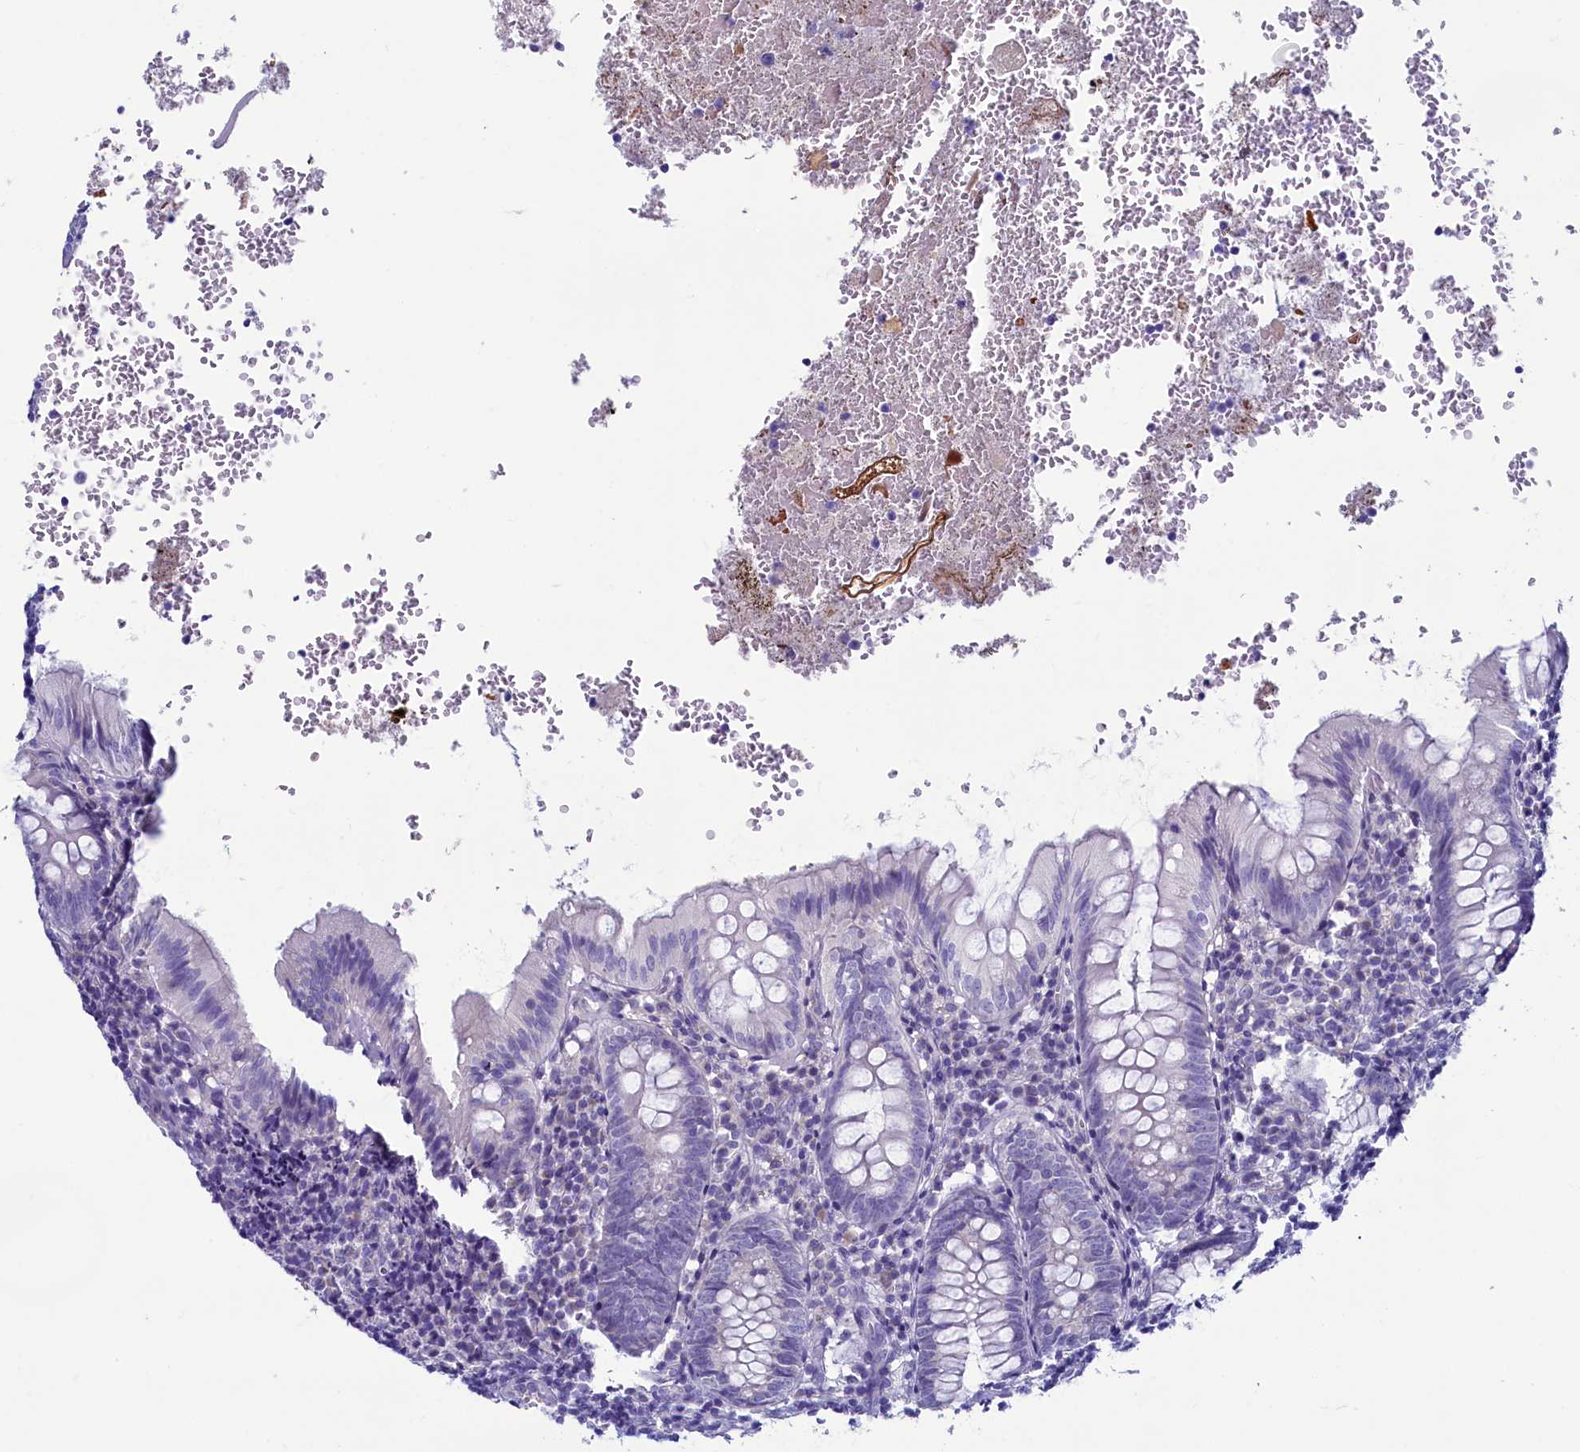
{"staining": {"intensity": "negative", "quantity": "none", "location": "none"}, "tissue": "appendix", "cell_type": "Glandular cells", "image_type": "normal", "snomed": [{"axis": "morphology", "description": "Normal tissue, NOS"}, {"axis": "topography", "description": "Appendix"}], "caption": "Glandular cells are negative for brown protein staining in normal appendix. (DAB immunohistochemistry visualized using brightfield microscopy, high magnification).", "gene": "SKA3", "patient": {"sex": "male", "age": 8}}